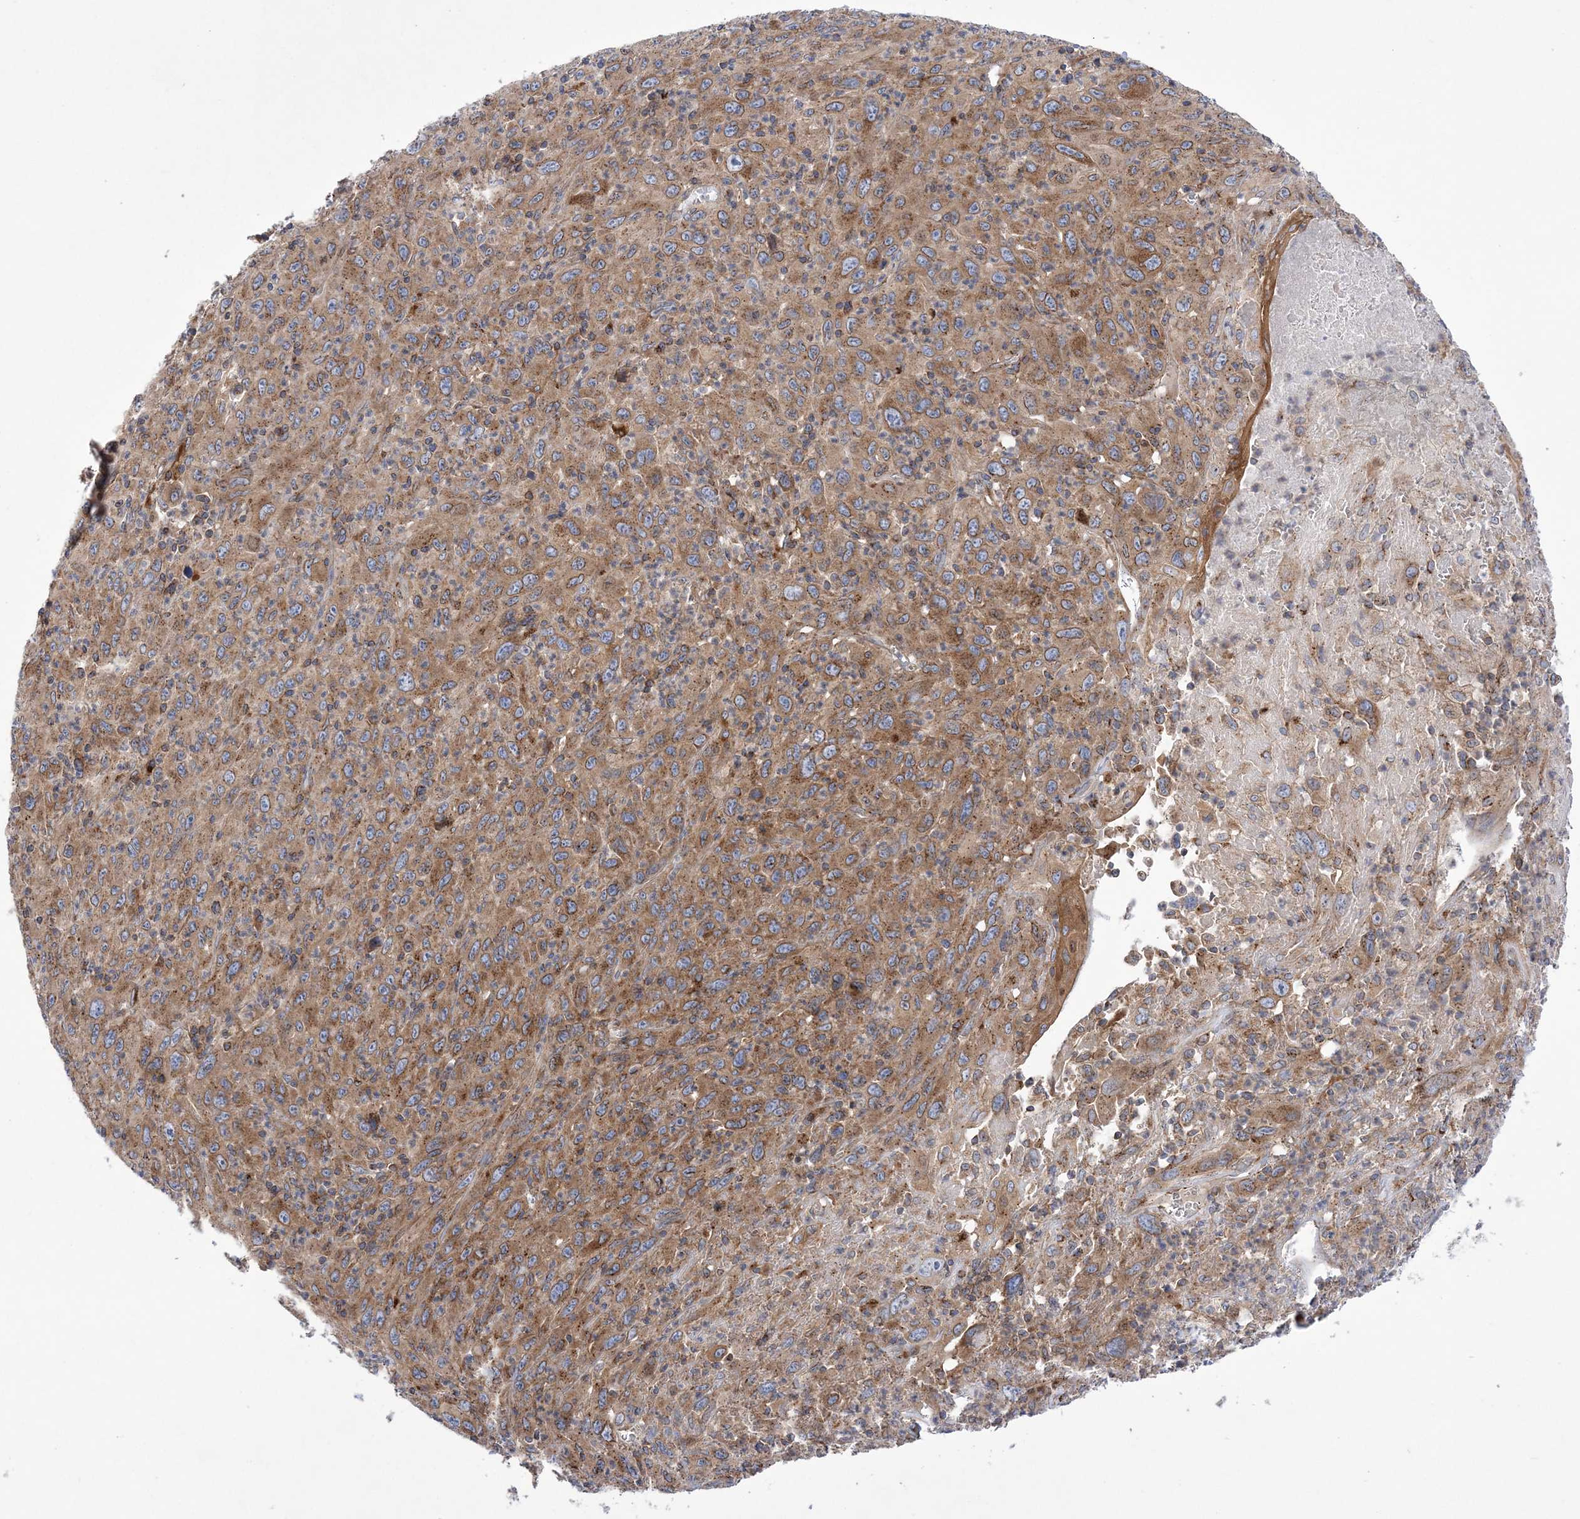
{"staining": {"intensity": "moderate", "quantity": ">75%", "location": "cytoplasmic/membranous"}, "tissue": "melanoma", "cell_type": "Tumor cells", "image_type": "cancer", "snomed": [{"axis": "morphology", "description": "Malignant melanoma, Metastatic site"}, {"axis": "topography", "description": "Skin"}], "caption": "There is medium levels of moderate cytoplasmic/membranous positivity in tumor cells of malignant melanoma (metastatic site), as demonstrated by immunohistochemical staining (brown color).", "gene": "COPB2", "patient": {"sex": "female", "age": 56}}